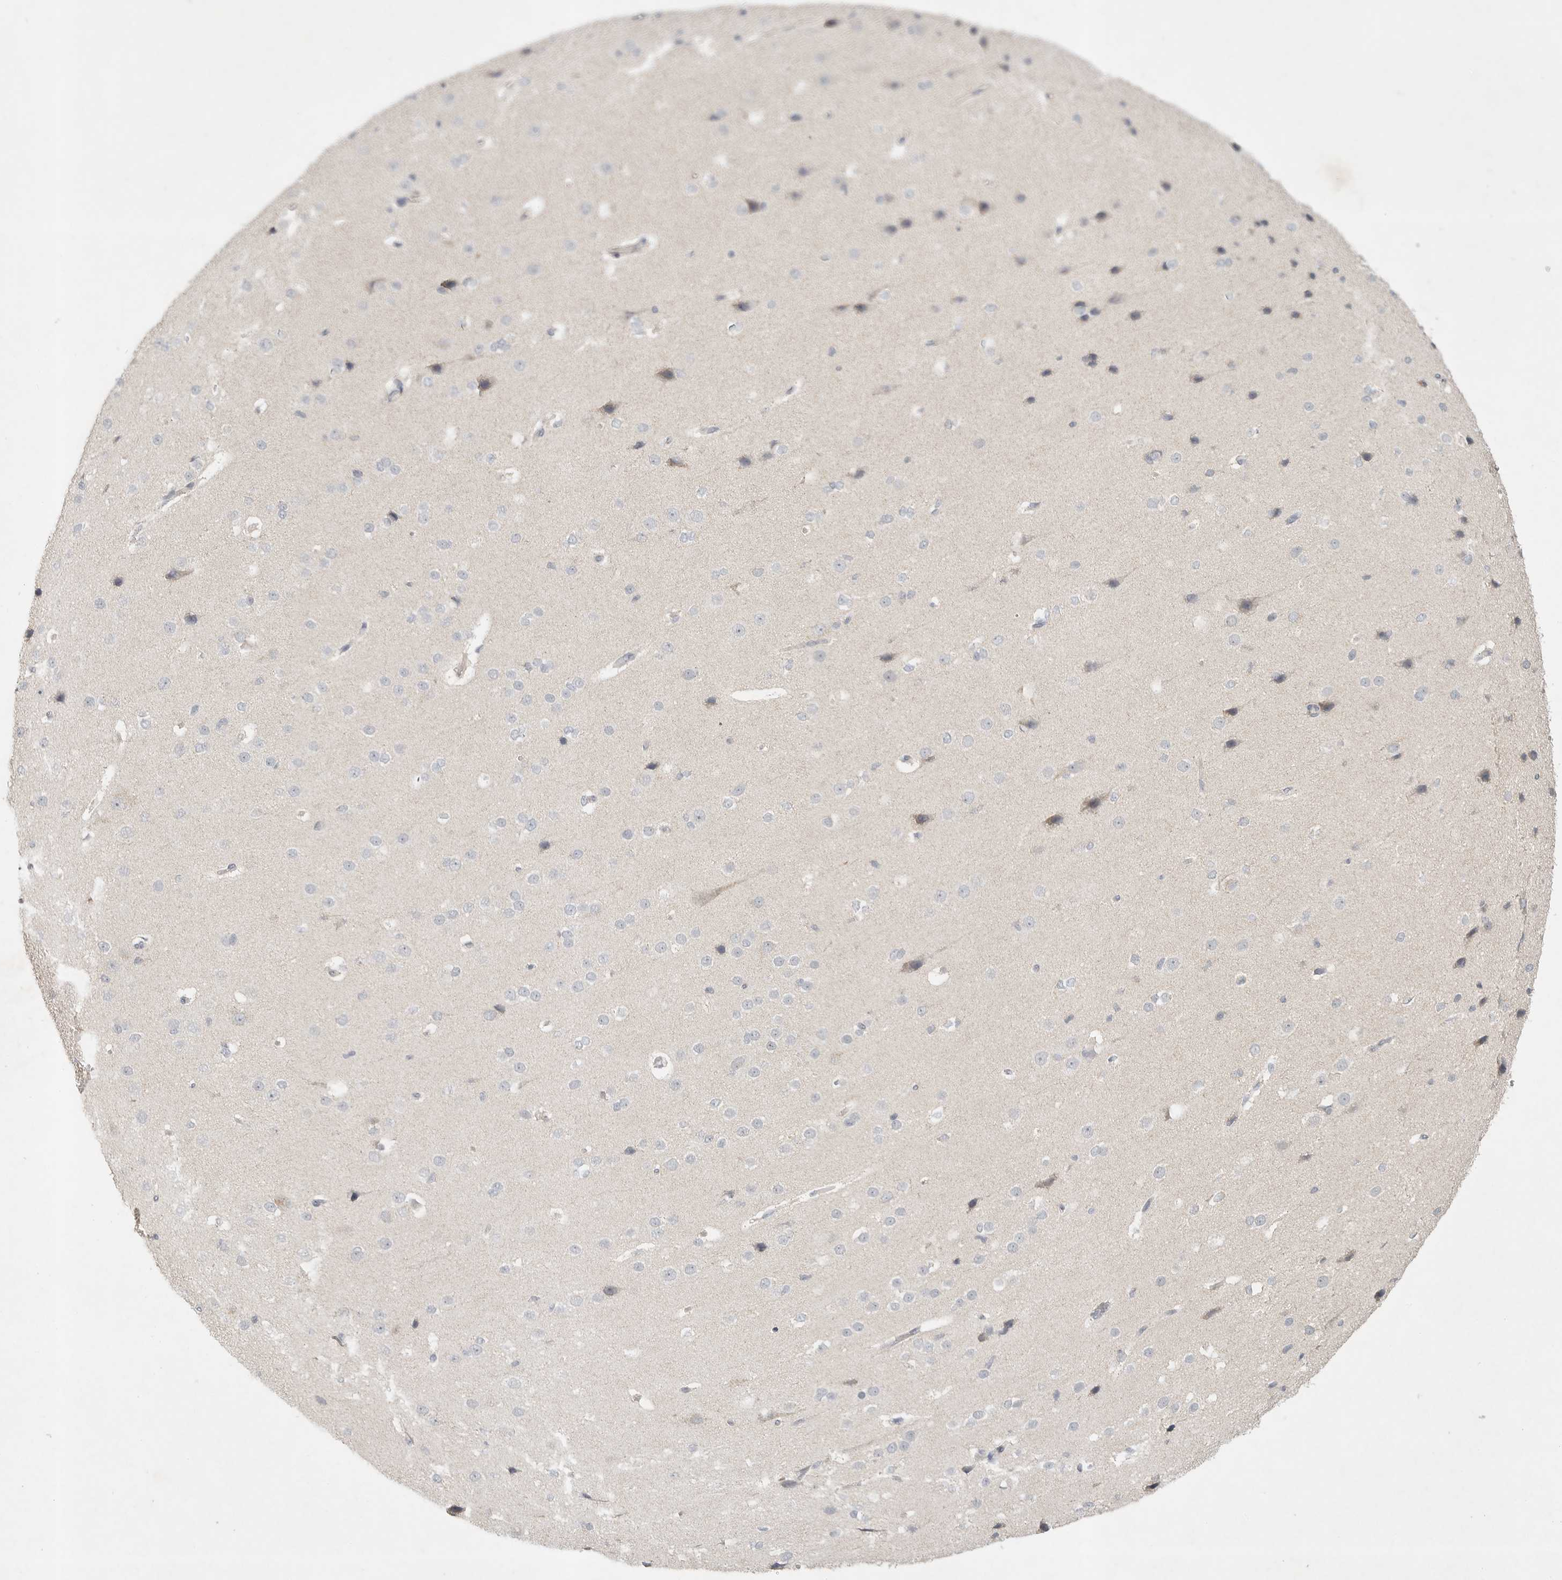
{"staining": {"intensity": "negative", "quantity": "none", "location": "none"}, "tissue": "cerebral cortex", "cell_type": "Endothelial cells", "image_type": "normal", "snomed": [{"axis": "morphology", "description": "Normal tissue, NOS"}, {"axis": "morphology", "description": "Developmental malformation"}, {"axis": "topography", "description": "Cerebral cortex"}], "caption": "Immunohistochemistry image of unremarkable cerebral cortex: cerebral cortex stained with DAB (3,3'-diaminobenzidine) displays no significant protein expression in endothelial cells. The staining was performed using DAB (3,3'-diaminobenzidine) to visualize the protein expression in brown, while the nuclei were stained in blue with hematoxylin (Magnification: 20x).", "gene": "SLC25A36", "patient": {"sex": "female", "age": 30}}